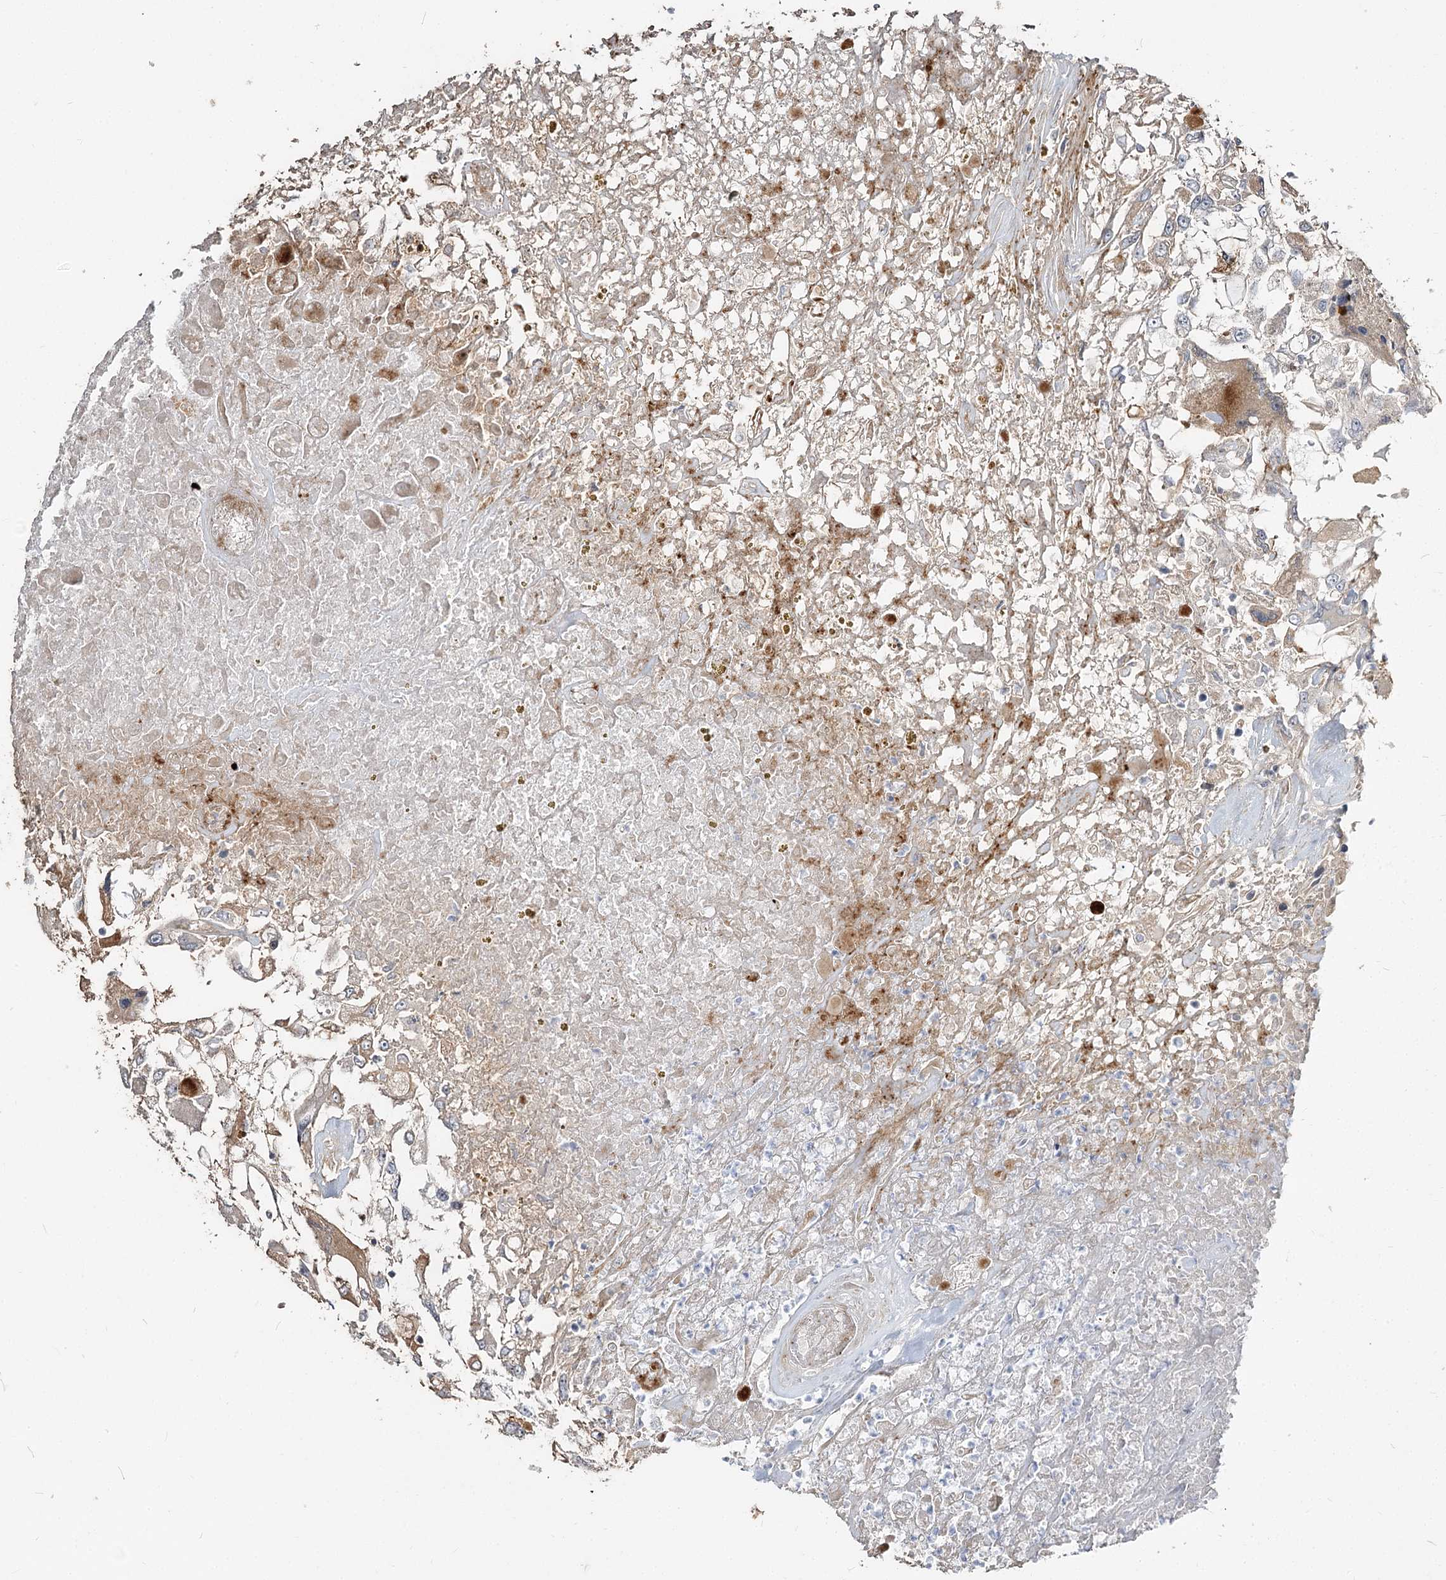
{"staining": {"intensity": "weak", "quantity": "<25%", "location": "cytoplasmic/membranous"}, "tissue": "renal cancer", "cell_type": "Tumor cells", "image_type": "cancer", "snomed": [{"axis": "morphology", "description": "Adenocarcinoma, NOS"}, {"axis": "topography", "description": "Kidney"}], "caption": "This is an IHC histopathology image of human renal adenocarcinoma. There is no expression in tumor cells.", "gene": "GUCY2C", "patient": {"sex": "female", "age": 52}}